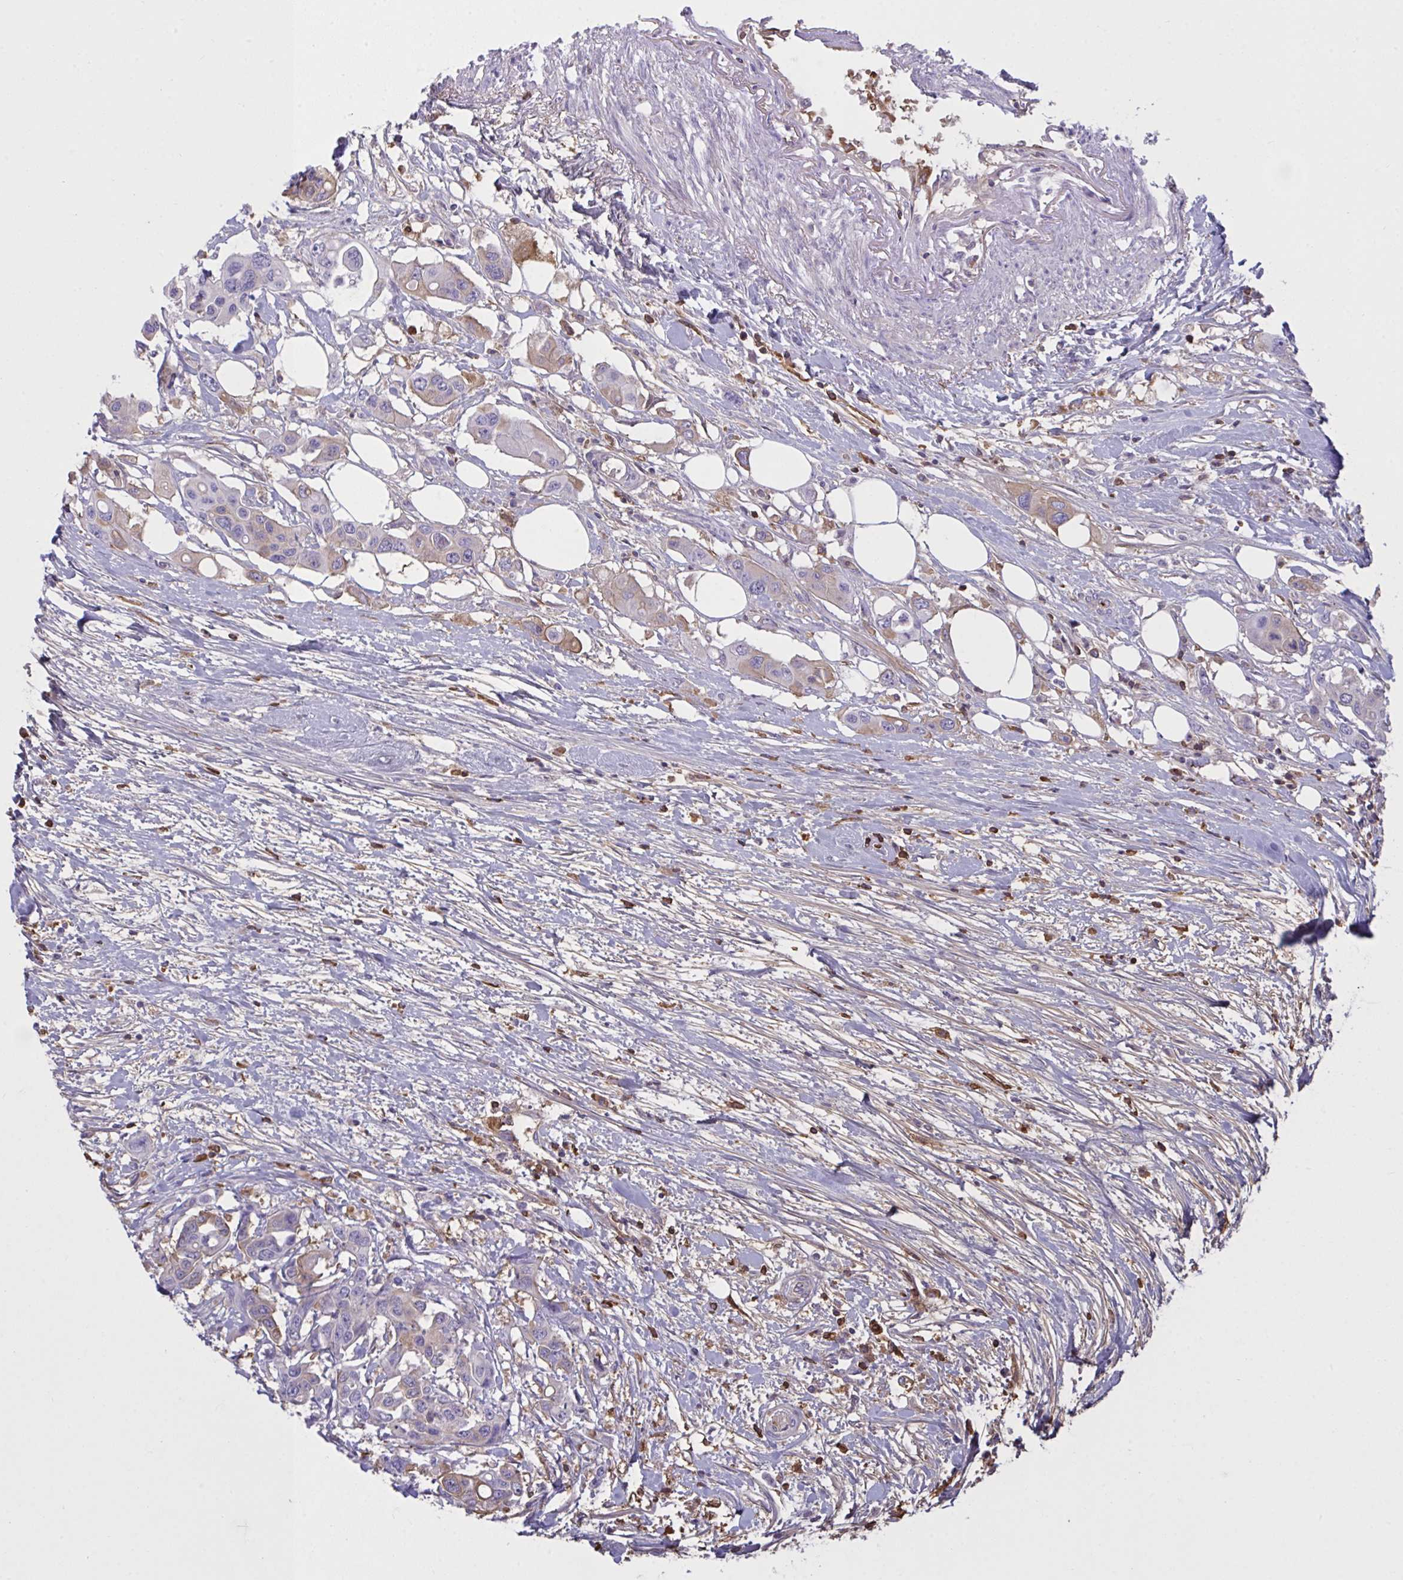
{"staining": {"intensity": "weak", "quantity": "<25%", "location": "cytoplasmic/membranous"}, "tissue": "colorectal cancer", "cell_type": "Tumor cells", "image_type": "cancer", "snomed": [{"axis": "morphology", "description": "Adenocarcinoma, NOS"}, {"axis": "topography", "description": "Colon"}], "caption": "Tumor cells show no significant protein staining in colorectal cancer (adenocarcinoma).", "gene": "IL1R1", "patient": {"sex": "male", "age": 77}}